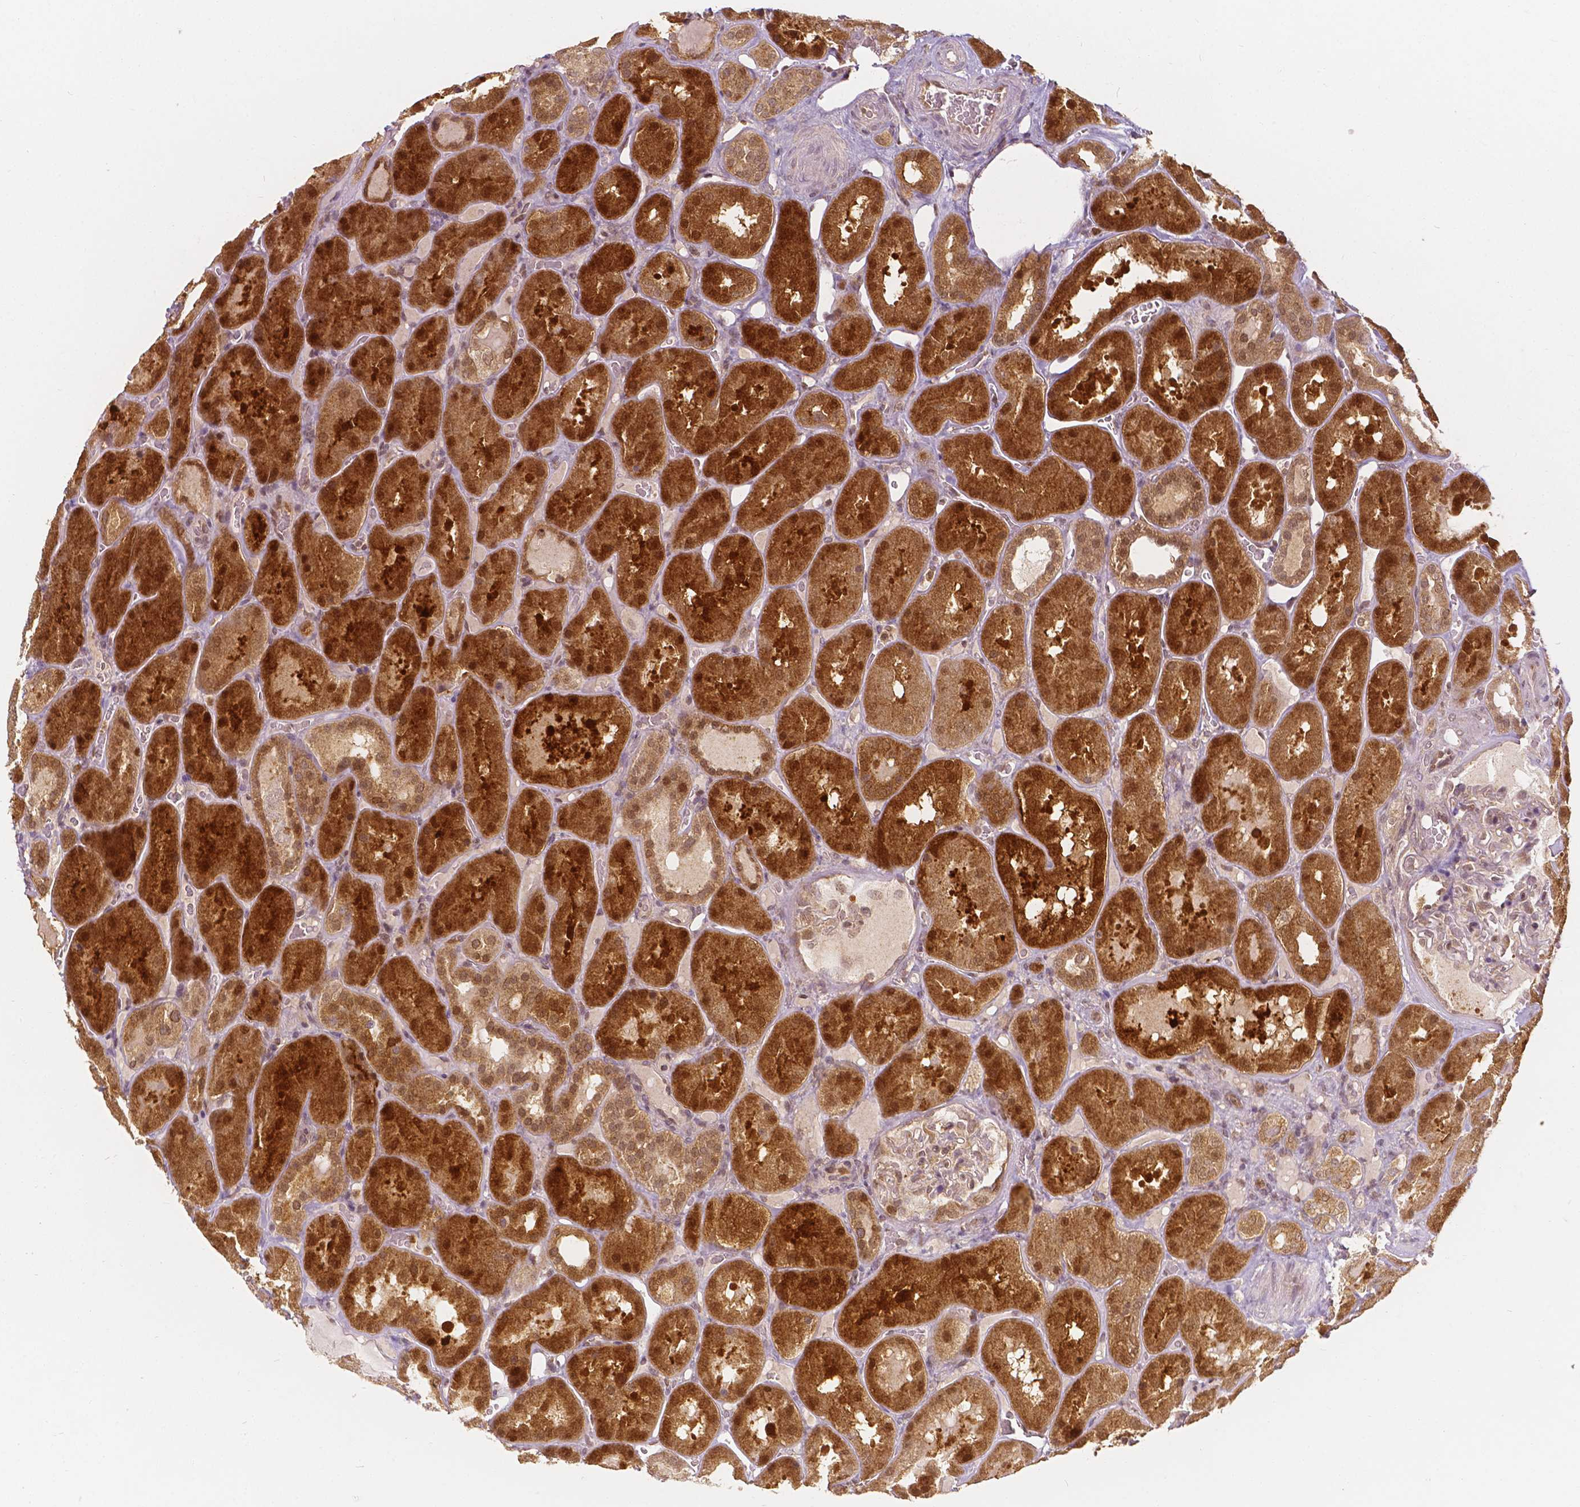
{"staining": {"intensity": "weak", "quantity": "<25%", "location": "cytoplasmic/membranous"}, "tissue": "kidney", "cell_type": "Cells in glomeruli", "image_type": "normal", "snomed": [{"axis": "morphology", "description": "Normal tissue, NOS"}, {"axis": "topography", "description": "Kidney"}], "caption": "An immunohistochemistry (IHC) histopathology image of unremarkable kidney is shown. There is no staining in cells in glomeruli of kidney.", "gene": "NAPRT", "patient": {"sex": "male", "age": 73}}